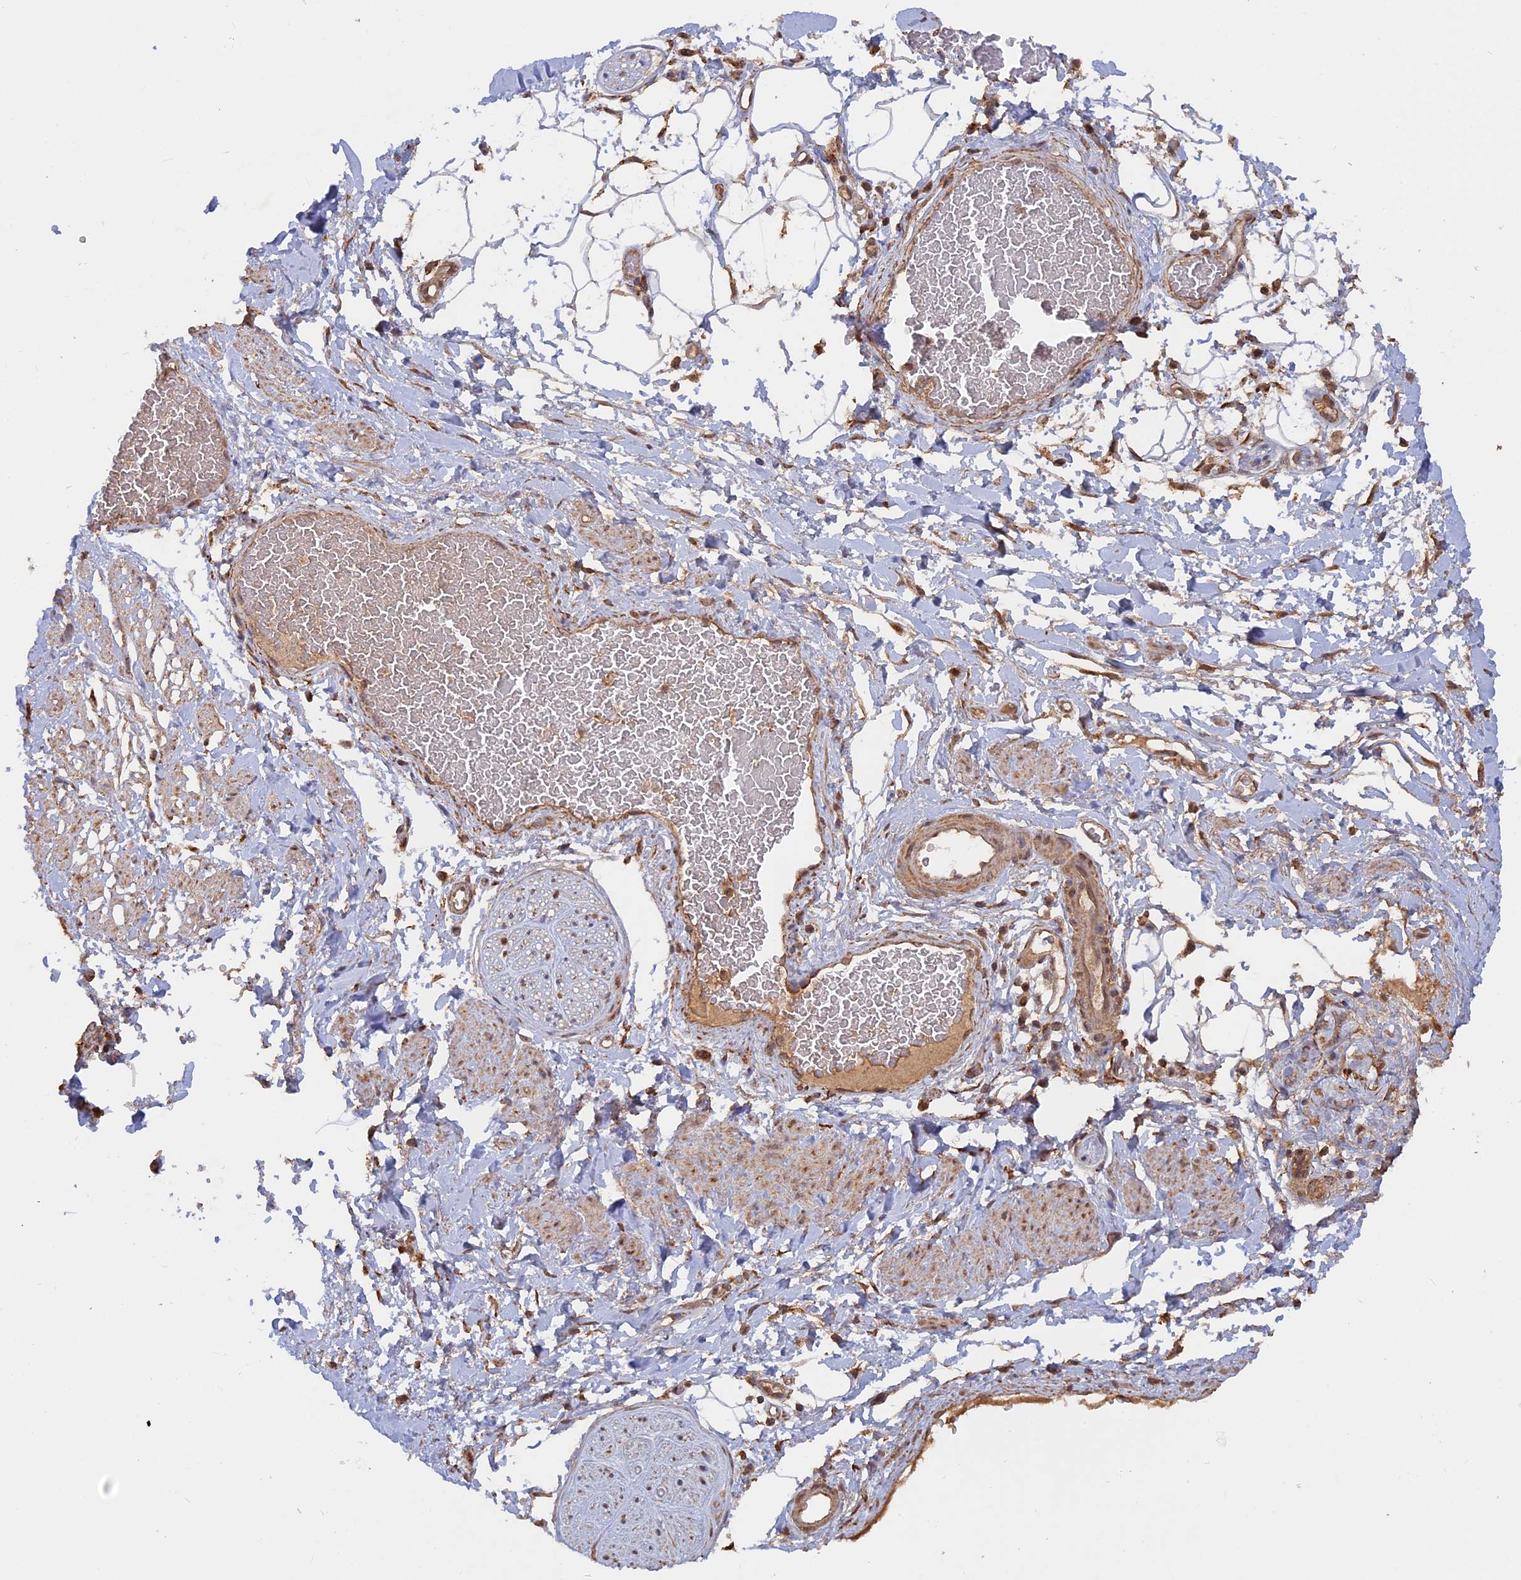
{"staining": {"intensity": "moderate", "quantity": "25%-75%", "location": "cytoplasmic/membranous"}, "tissue": "adipose tissue", "cell_type": "Adipocytes", "image_type": "normal", "snomed": [{"axis": "morphology", "description": "Normal tissue, NOS"}, {"axis": "morphology", "description": "Adenocarcinoma, NOS"}, {"axis": "topography", "description": "Rectum"}, {"axis": "topography", "description": "Vagina"}, {"axis": "topography", "description": "Peripheral nerve tissue"}], "caption": "Protein analysis of benign adipose tissue displays moderate cytoplasmic/membranous positivity in approximately 25%-75% of adipocytes.", "gene": "FAM210B", "patient": {"sex": "female", "age": 71}}